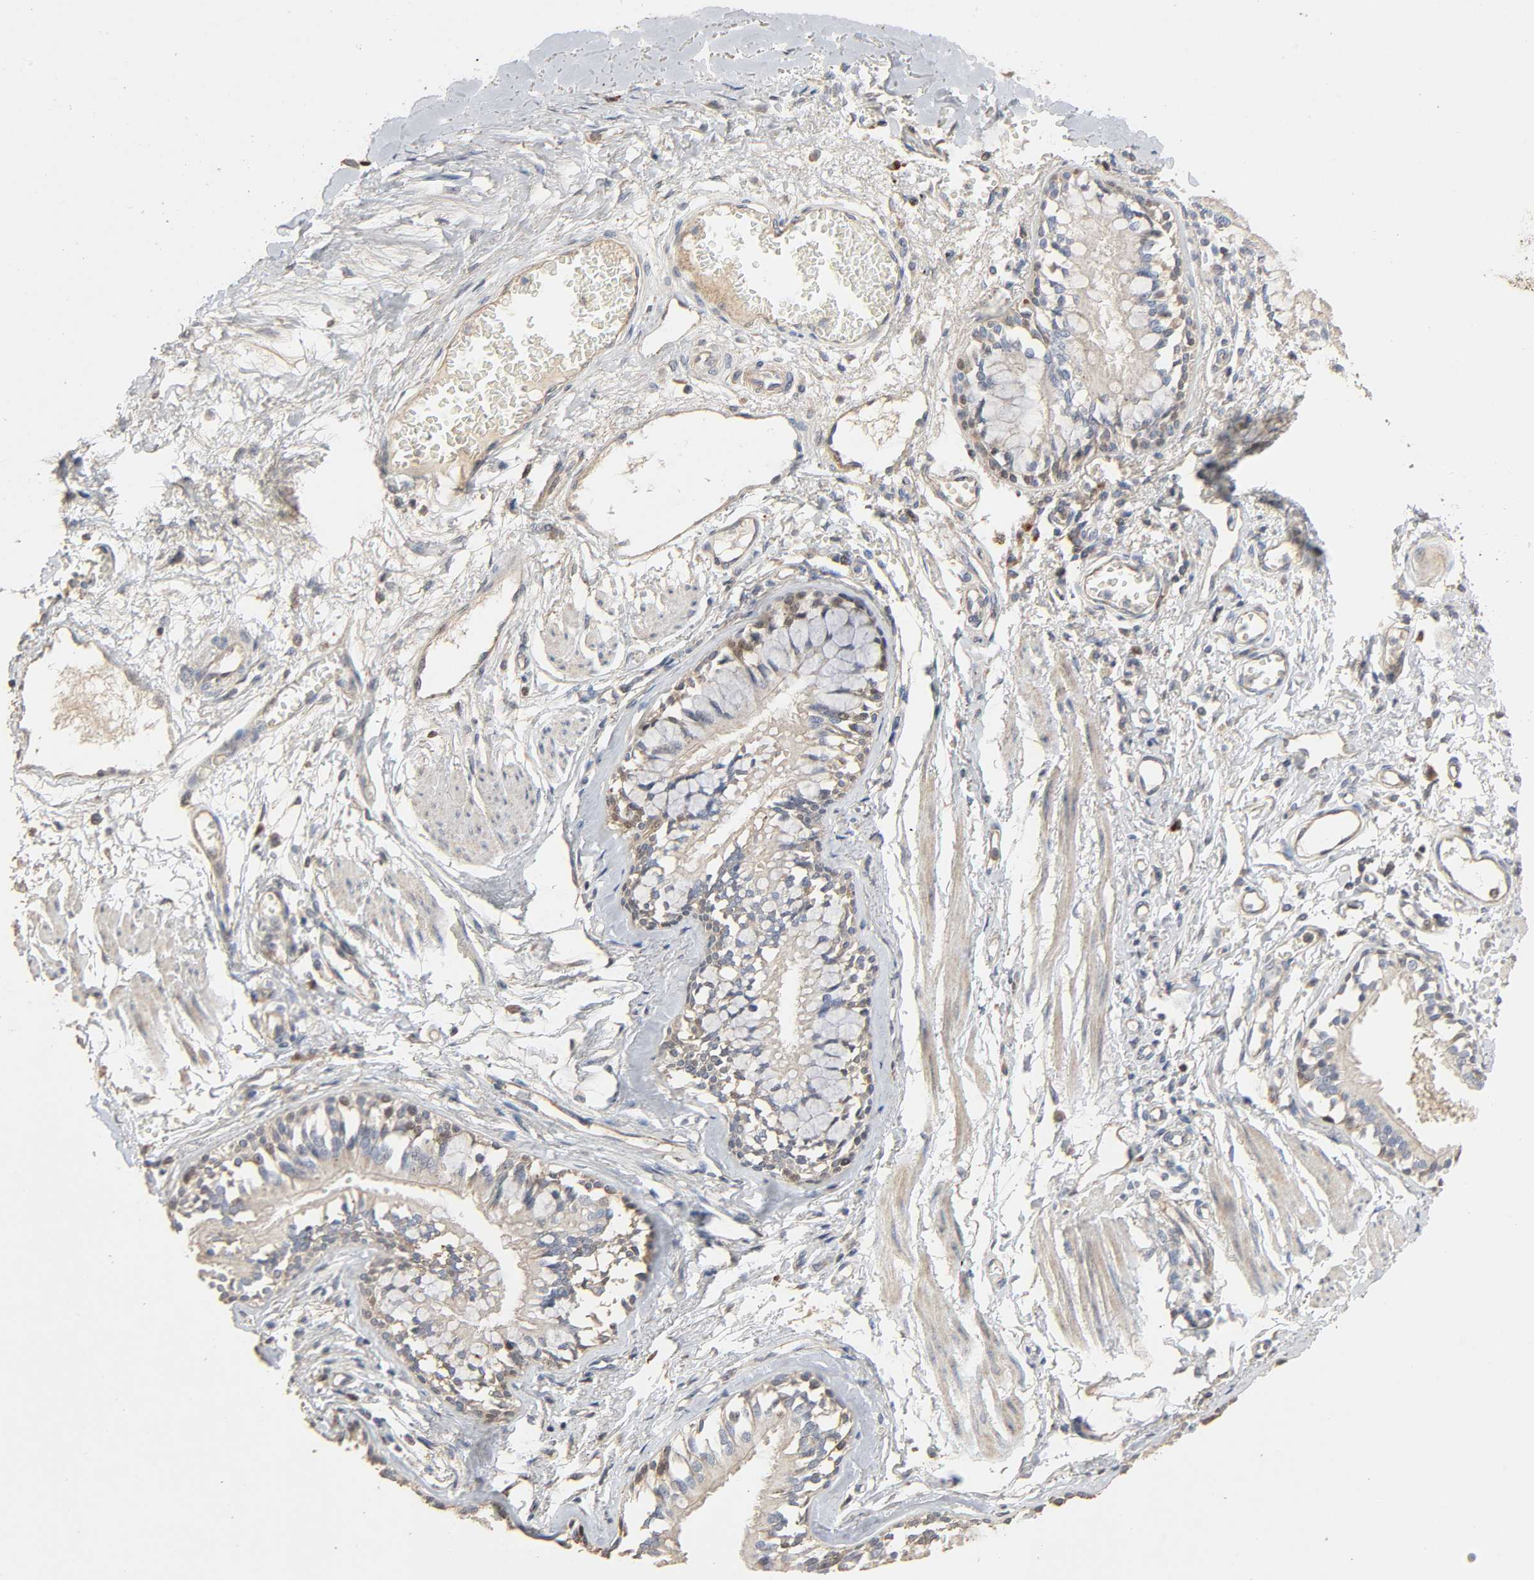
{"staining": {"intensity": "weak", "quantity": ">75%", "location": "cytoplasmic/membranous"}, "tissue": "bronchus", "cell_type": "Respiratory epithelial cells", "image_type": "normal", "snomed": [{"axis": "morphology", "description": "Normal tissue, NOS"}, {"axis": "topography", "description": "Bronchus"}, {"axis": "topography", "description": "Lung"}], "caption": "Respiratory epithelial cells reveal low levels of weak cytoplasmic/membranous positivity in approximately >75% of cells in normal human bronchus.", "gene": "CDK6", "patient": {"sex": "female", "age": 56}}